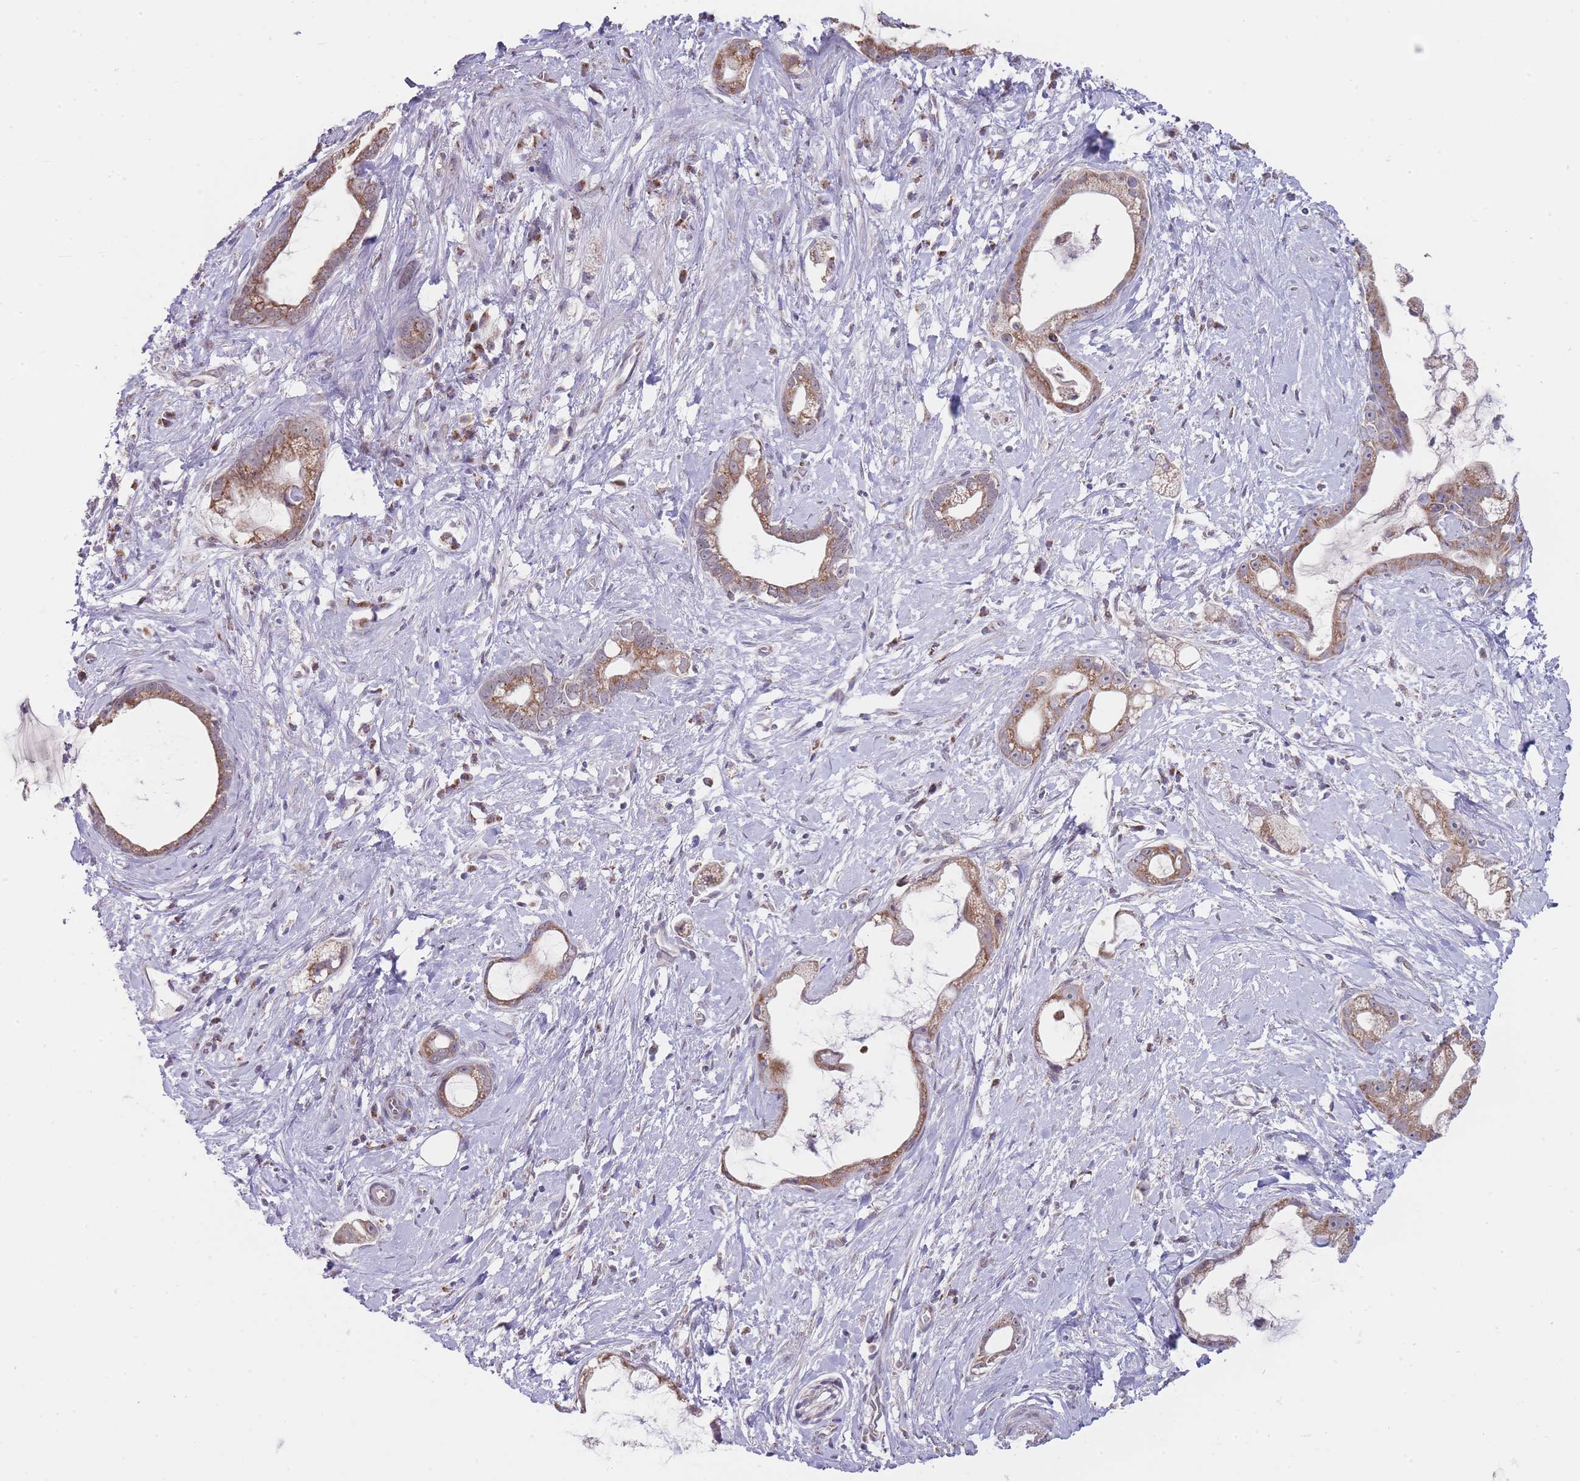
{"staining": {"intensity": "moderate", "quantity": ">75%", "location": "cytoplasmic/membranous"}, "tissue": "stomach cancer", "cell_type": "Tumor cells", "image_type": "cancer", "snomed": [{"axis": "morphology", "description": "Adenocarcinoma, NOS"}, {"axis": "topography", "description": "Stomach"}], "caption": "A brown stain shows moderate cytoplasmic/membranous staining of a protein in stomach cancer (adenocarcinoma) tumor cells.", "gene": "NELL1", "patient": {"sex": "male", "age": 55}}